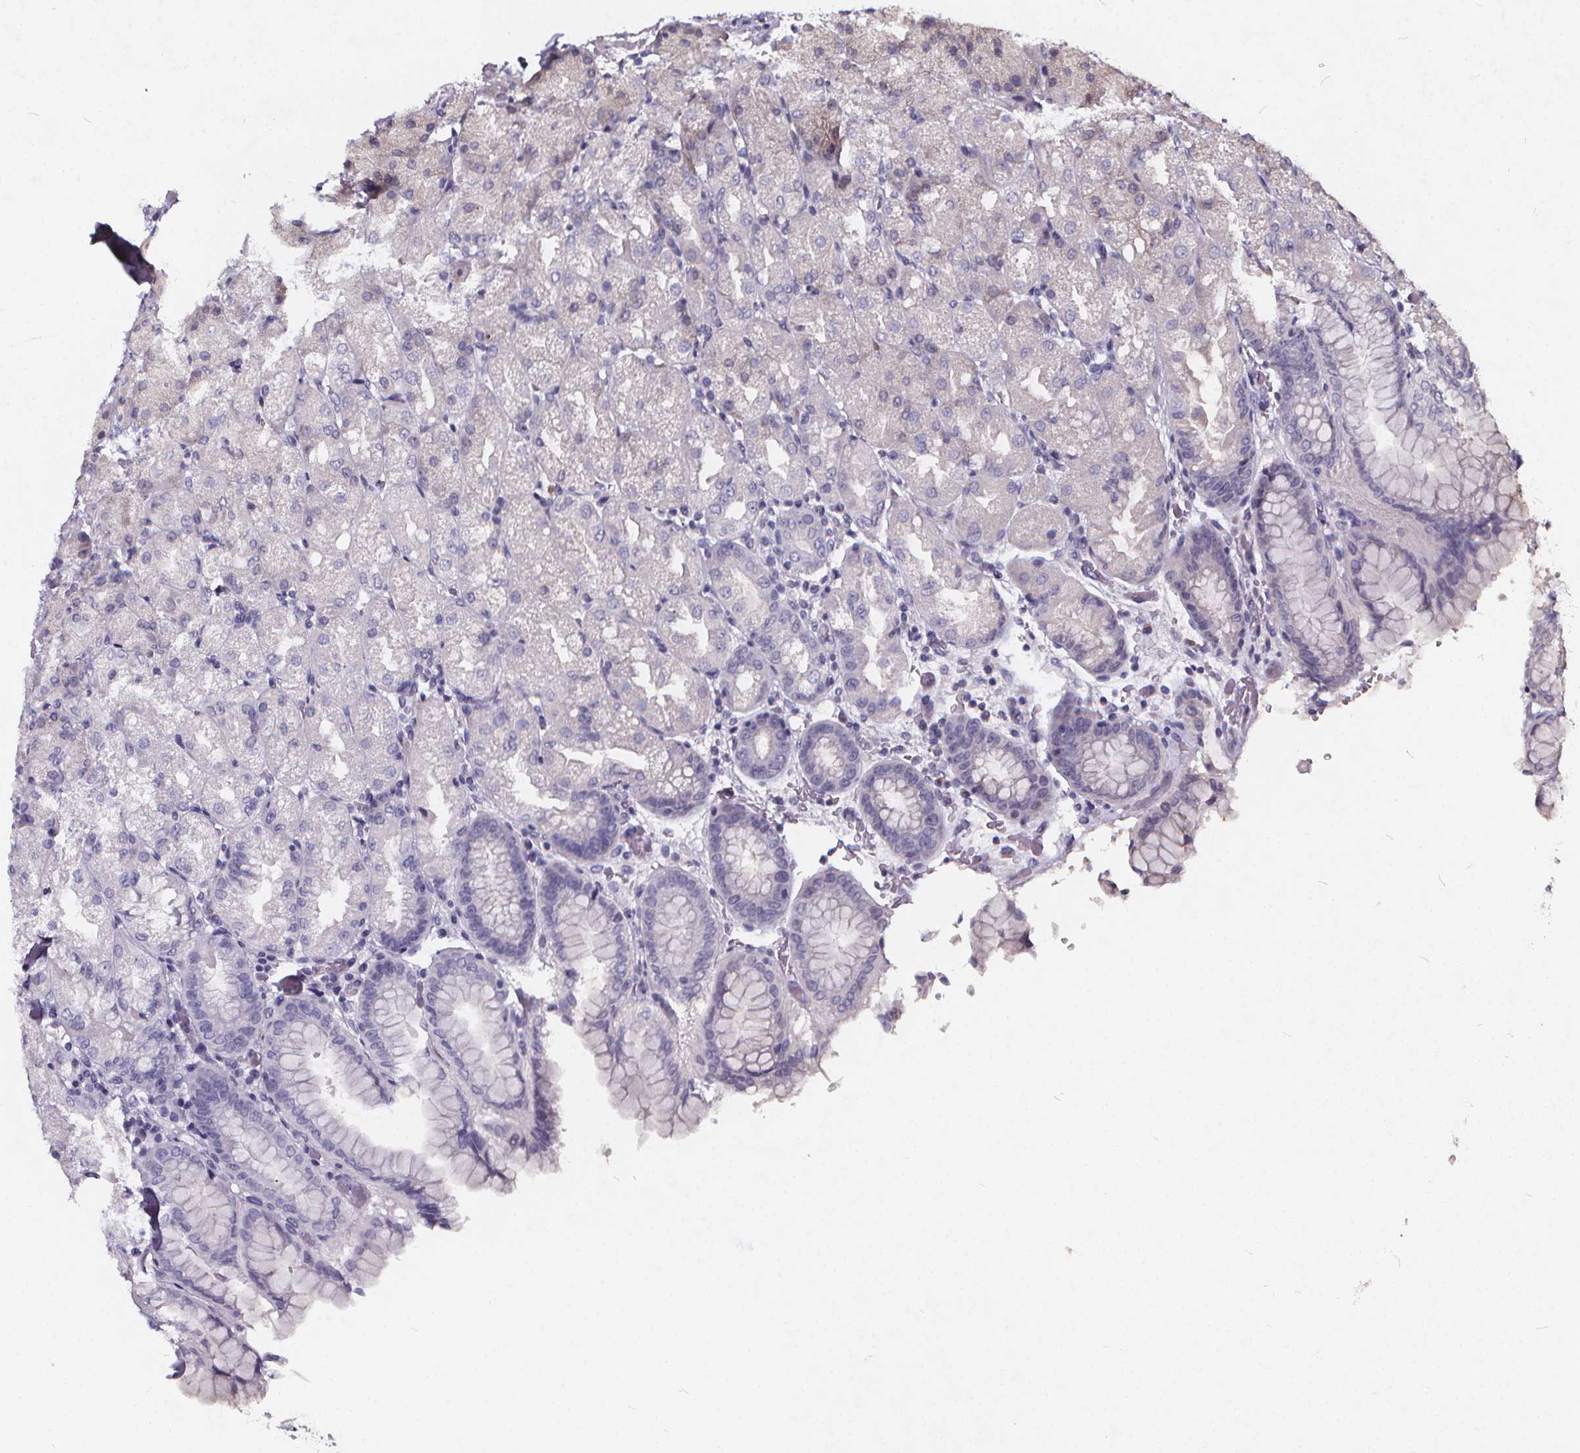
{"staining": {"intensity": "negative", "quantity": "none", "location": "none"}, "tissue": "stomach", "cell_type": "Glandular cells", "image_type": "normal", "snomed": [{"axis": "morphology", "description": "Normal tissue, NOS"}, {"axis": "topography", "description": "Stomach, upper"}, {"axis": "topography", "description": "Stomach"}, {"axis": "topography", "description": "Stomach, lower"}], "caption": "Protein analysis of normal stomach demonstrates no significant positivity in glandular cells. (DAB (3,3'-diaminobenzidine) IHC visualized using brightfield microscopy, high magnification).", "gene": "TSPAN14", "patient": {"sex": "male", "age": 62}}